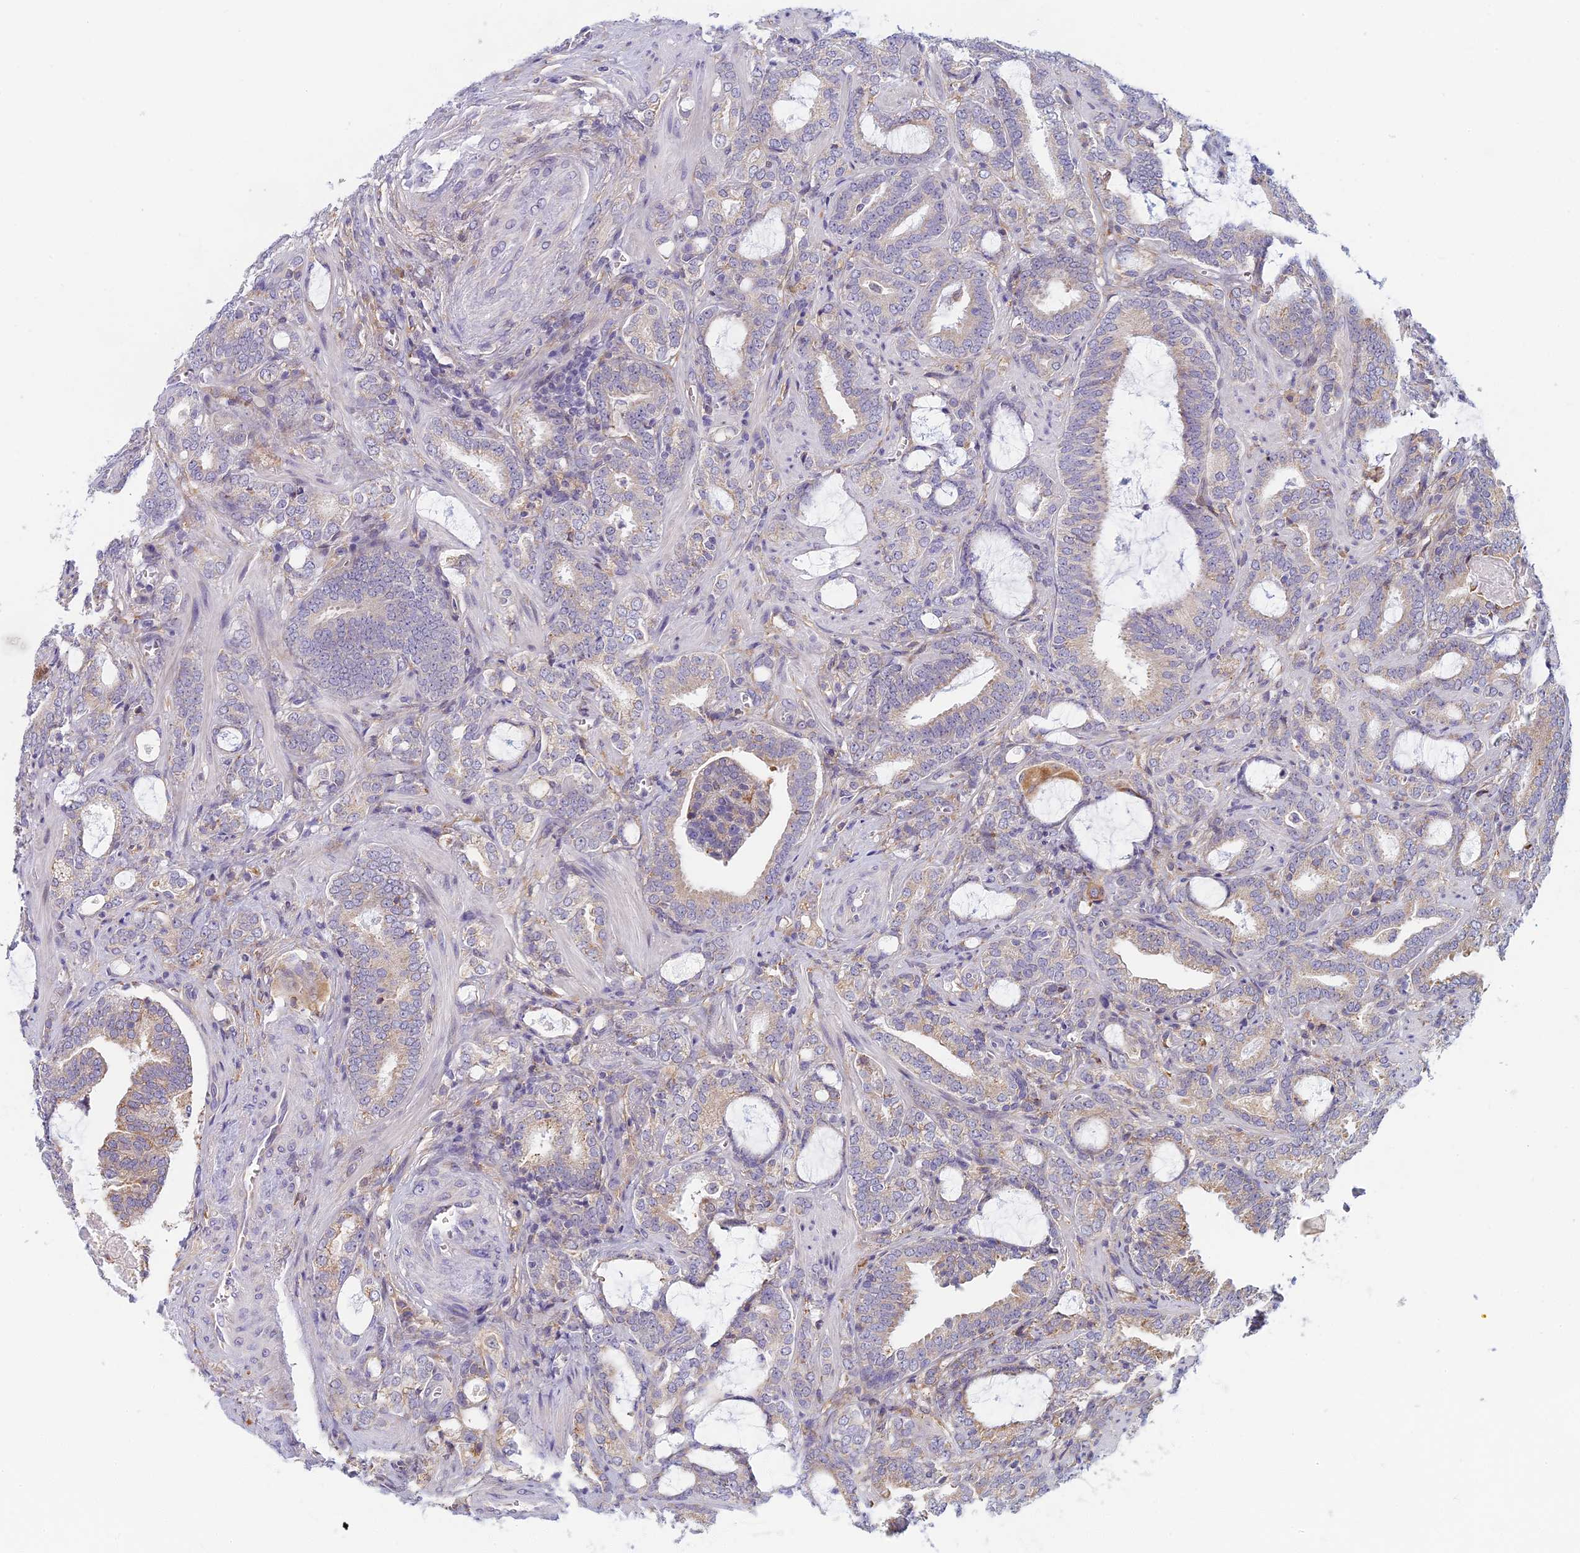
{"staining": {"intensity": "weak", "quantity": "<25%", "location": "cytoplasmic/membranous"}, "tissue": "prostate cancer", "cell_type": "Tumor cells", "image_type": "cancer", "snomed": [{"axis": "morphology", "description": "Adenocarcinoma, High grade"}, {"axis": "topography", "description": "Prostate and seminal vesicle, NOS"}], "caption": "Prostate cancer (adenocarcinoma (high-grade)) was stained to show a protein in brown. There is no significant staining in tumor cells.", "gene": "DDX51", "patient": {"sex": "male", "age": 67}}